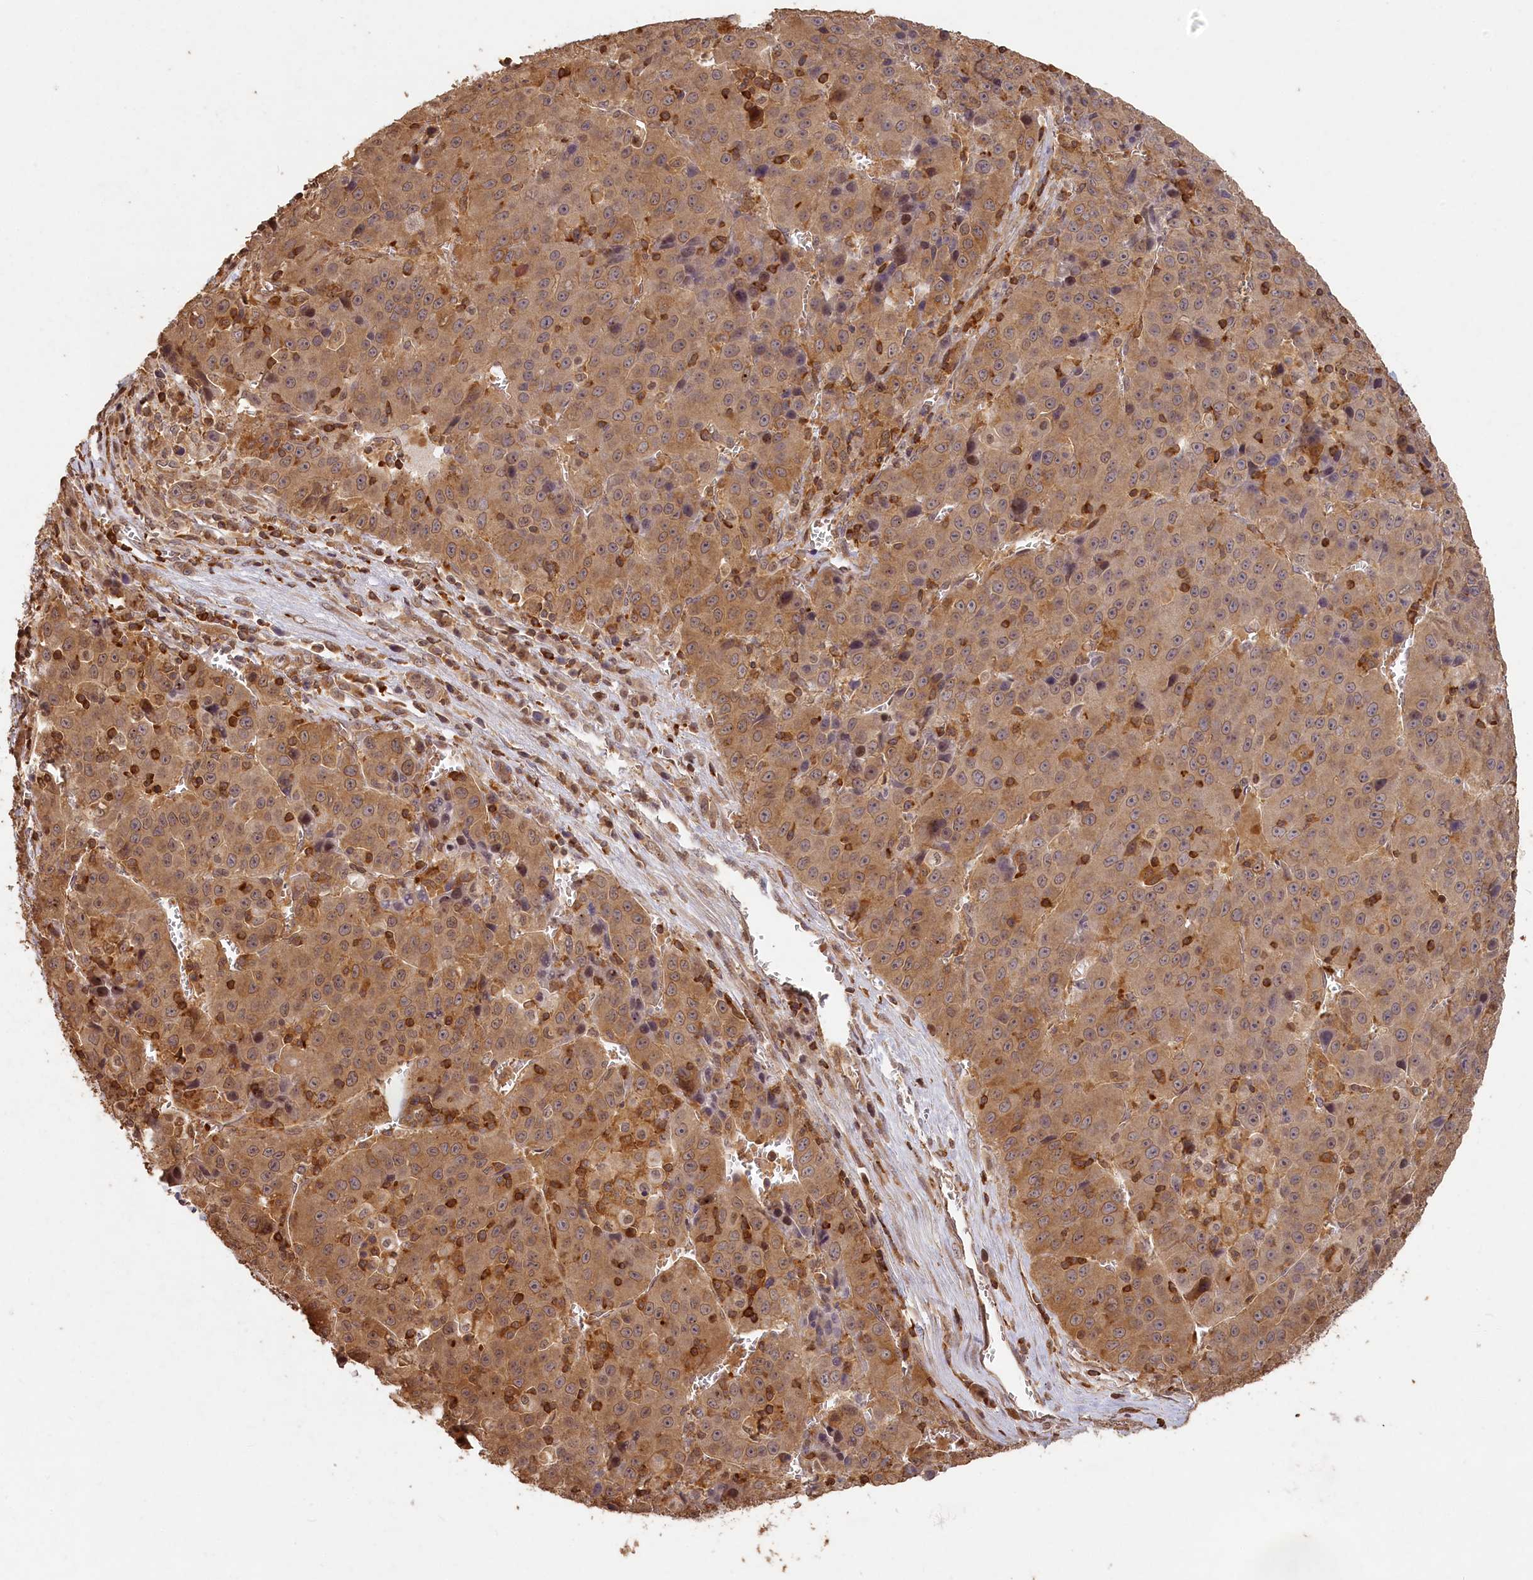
{"staining": {"intensity": "moderate", "quantity": ">75%", "location": "cytoplasmic/membranous"}, "tissue": "liver cancer", "cell_type": "Tumor cells", "image_type": "cancer", "snomed": [{"axis": "morphology", "description": "Carcinoma, Hepatocellular, NOS"}, {"axis": "topography", "description": "Liver"}], "caption": "This is a photomicrograph of immunohistochemistry staining of liver cancer (hepatocellular carcinoma), which shows moderate staining in the cytoplasmic/membranous of tumor cells.", "gene": "MADD", "patient": {"sex": "female", "age": 53}}